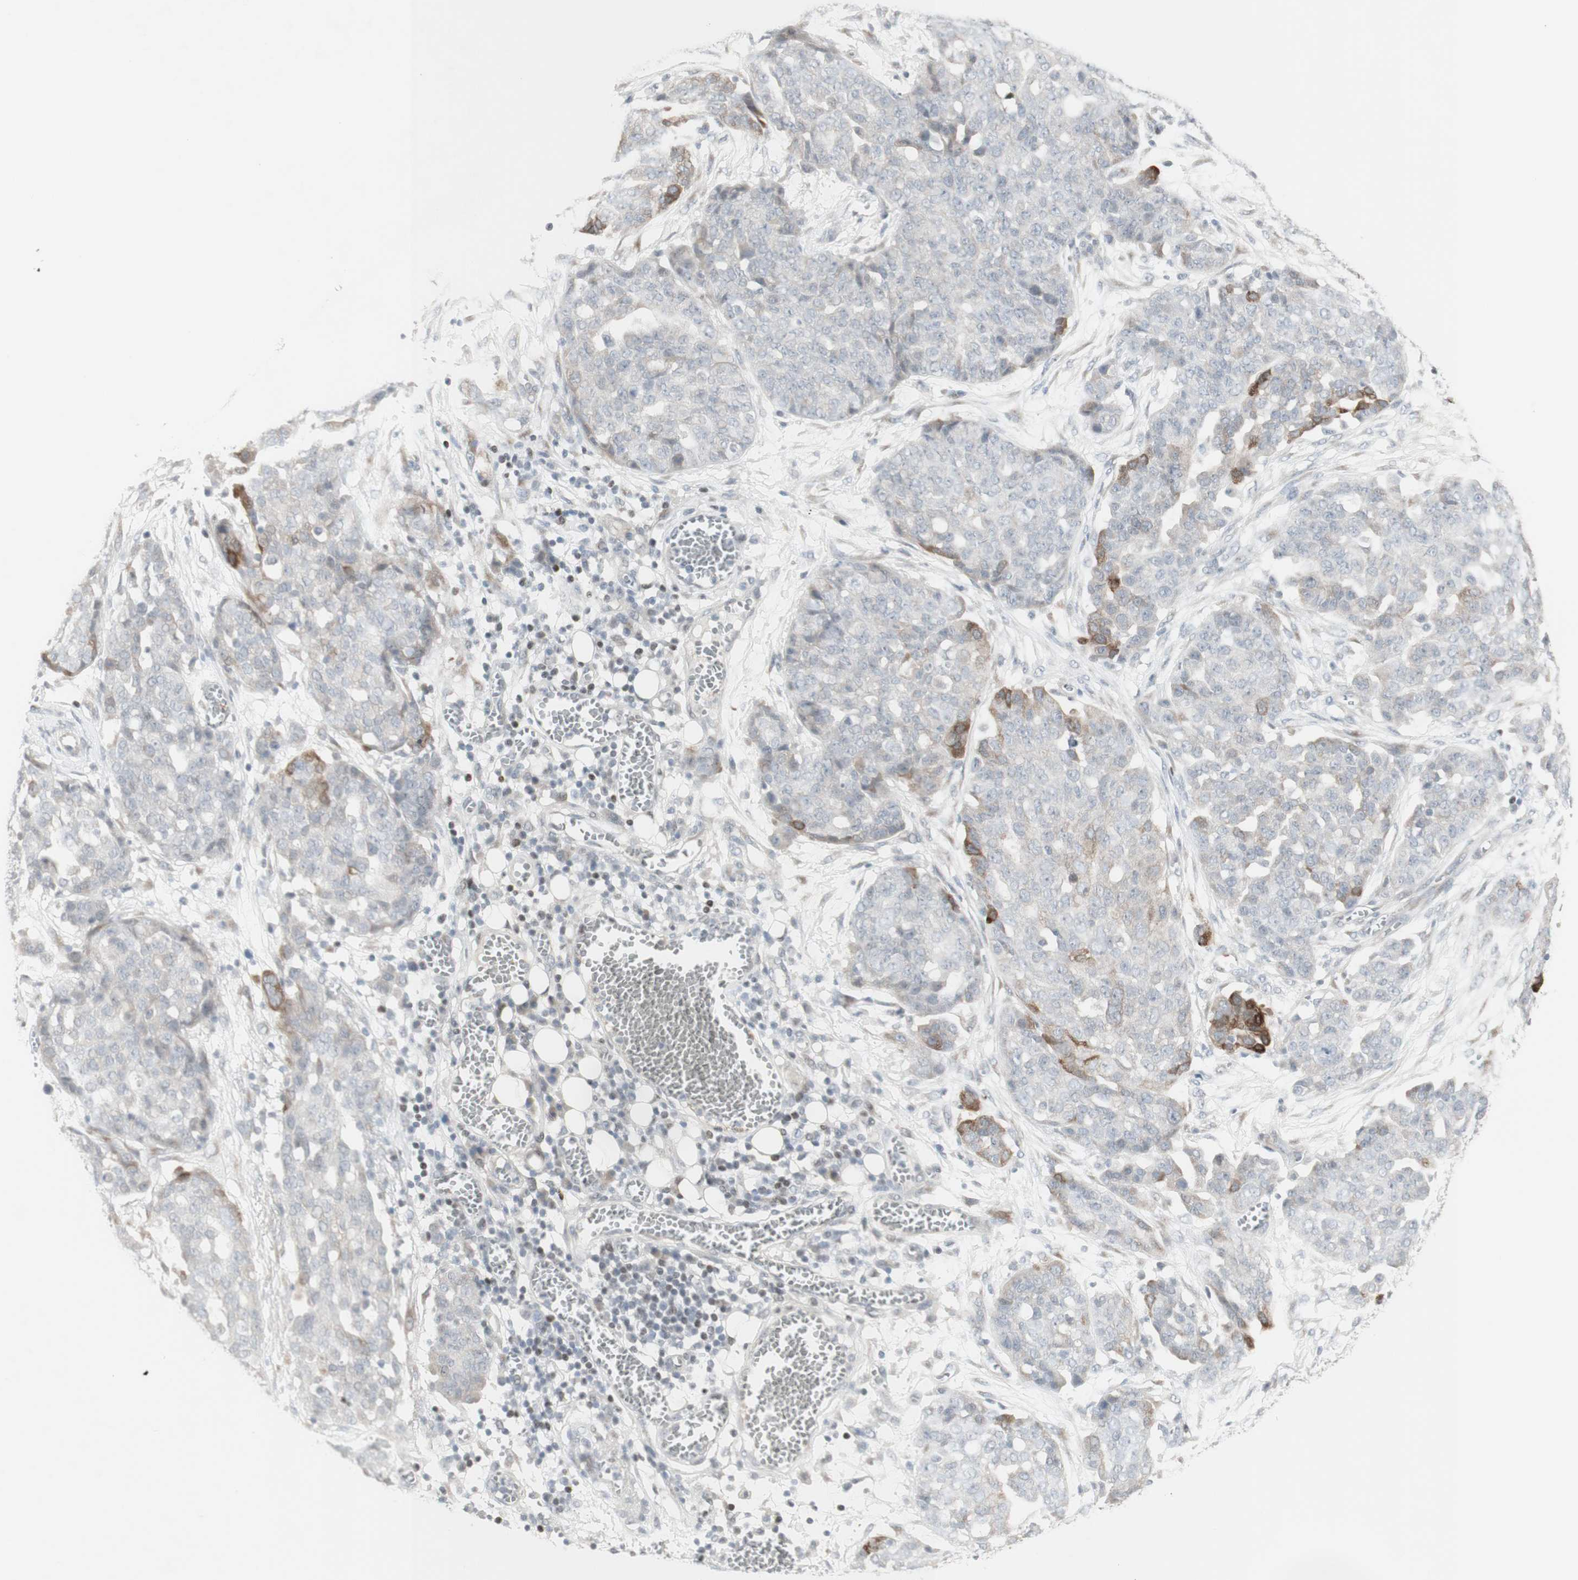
{"staining": {"intensity": "moderate", "quantity": "<25%", "location": "cytoplasmic/membranous"}, "tissue": "ovarian cancer", "cell_type": "Tumor cells", "image_type": "cancer", "snomed": [{"axis": "morphology", "description": "Cystadenocarcinoma, serous, NOS"}, {"axis": "topography", "description": "Soft tissue"}, {"axis": "topography", "description": "Ovary"}], "caption": "Human ovarian cancer (serous cystadenocarcinoma) stained with a protein marker exhibits moderate staining in tumor cells.", "gene": "C1orf116", "patient": {"sex": "female", "age": 57}}